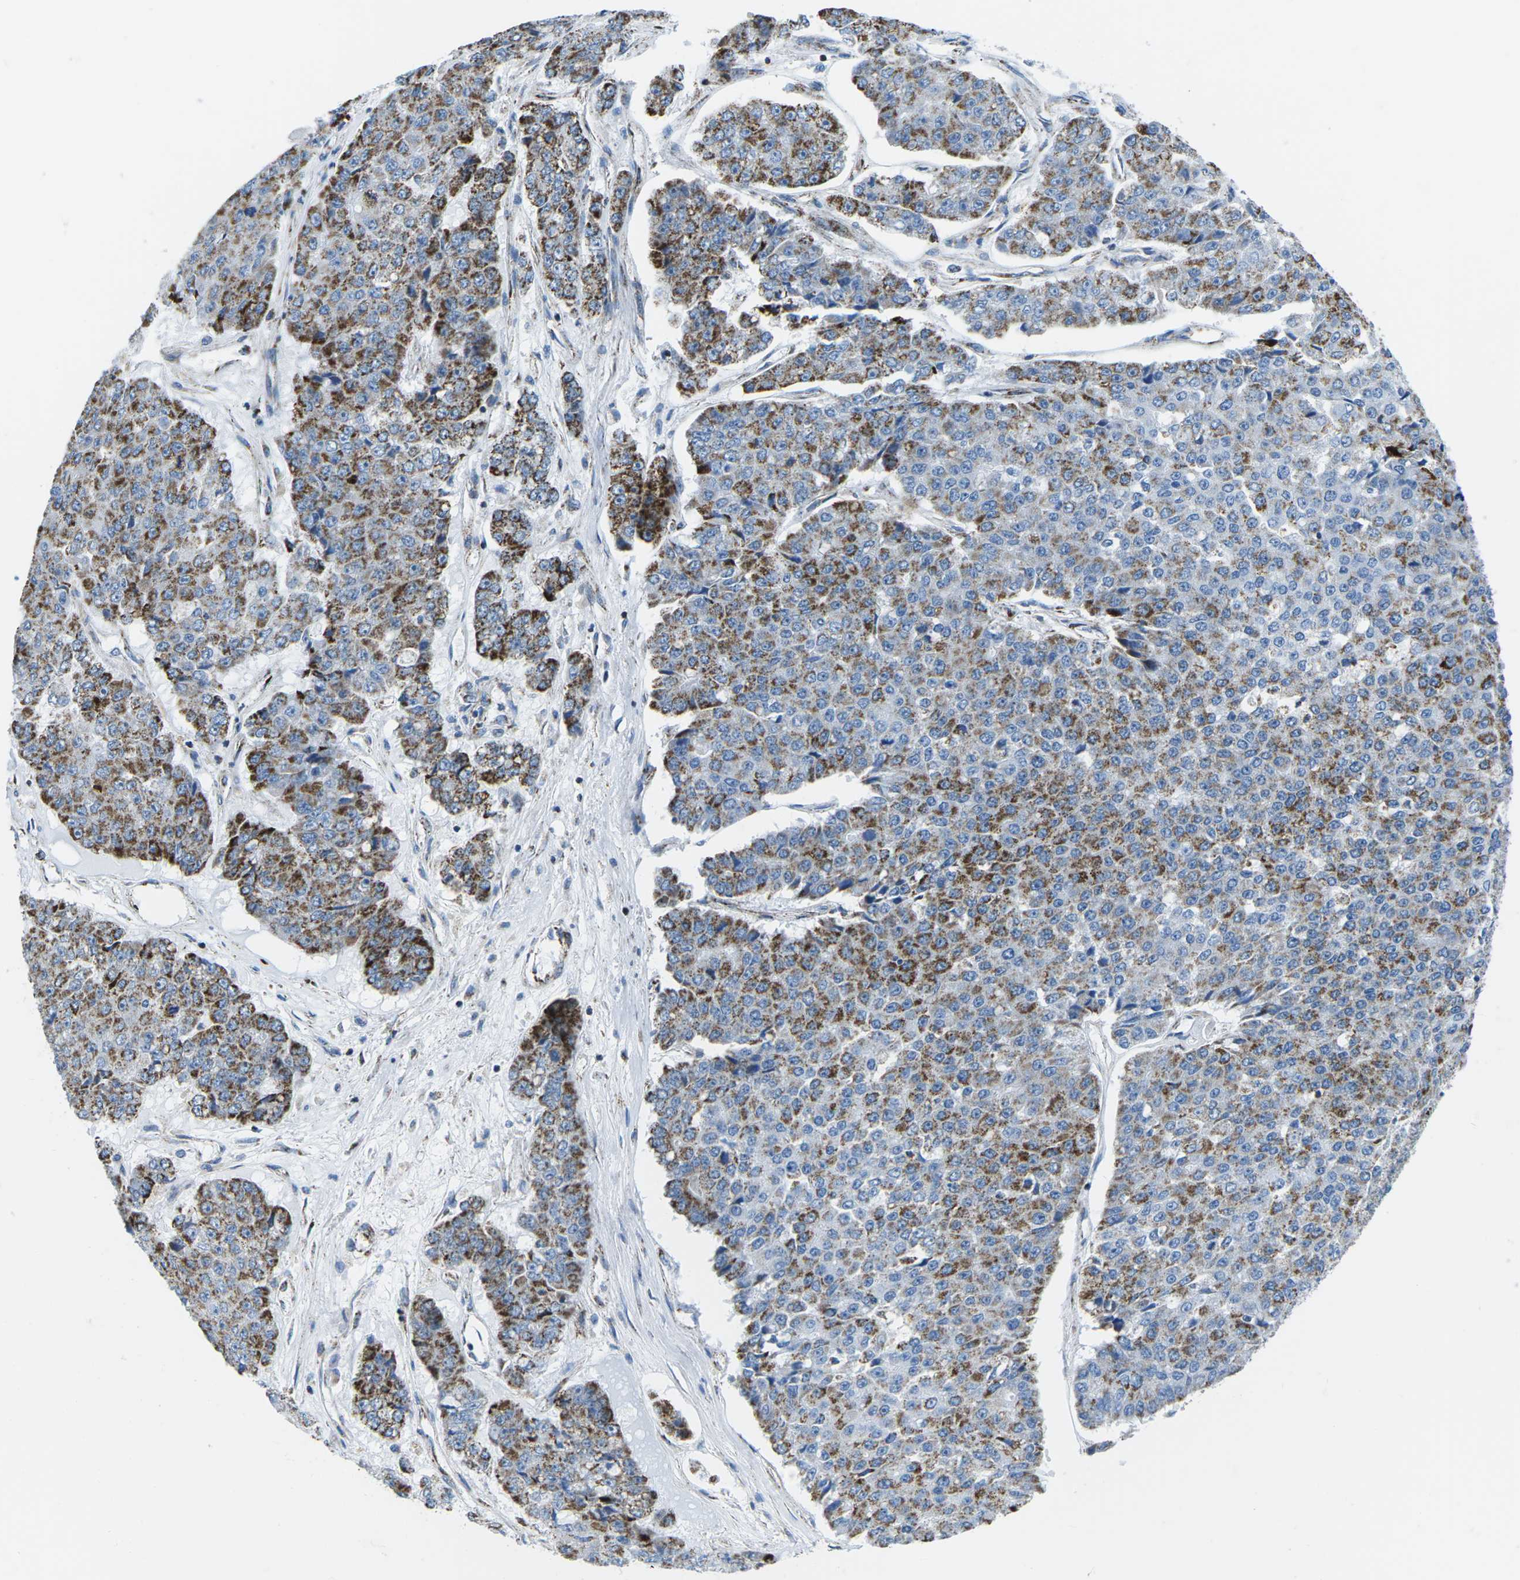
{"staining": {"intensity": "strong", "quantity": "25%-75%", "location": "cytoplasmic/membranous"}, "tissue": "pancreatic cancer", "cell_type": "Tumor cells", "image_type": "cancer", "snomed": [{"axis": "morphology", "description": "Adenocarcinoma, NOS"}, {"axis": "topography", "description": "Pancreas"}], "caption": "Pancreatic adenocarcinoma stained for a protein exhibits strong cytoplasmic/membranous positivity in tumor cells. The staining was performed using DAB (3,3'-diaminobenzidine) to visualize the protein expression in brown, while the nuclei were stained in blue with hematoxylin (Magnification: 20x).", "gene": "COX6C", "patient": {"sex": "male", "age": 50}}